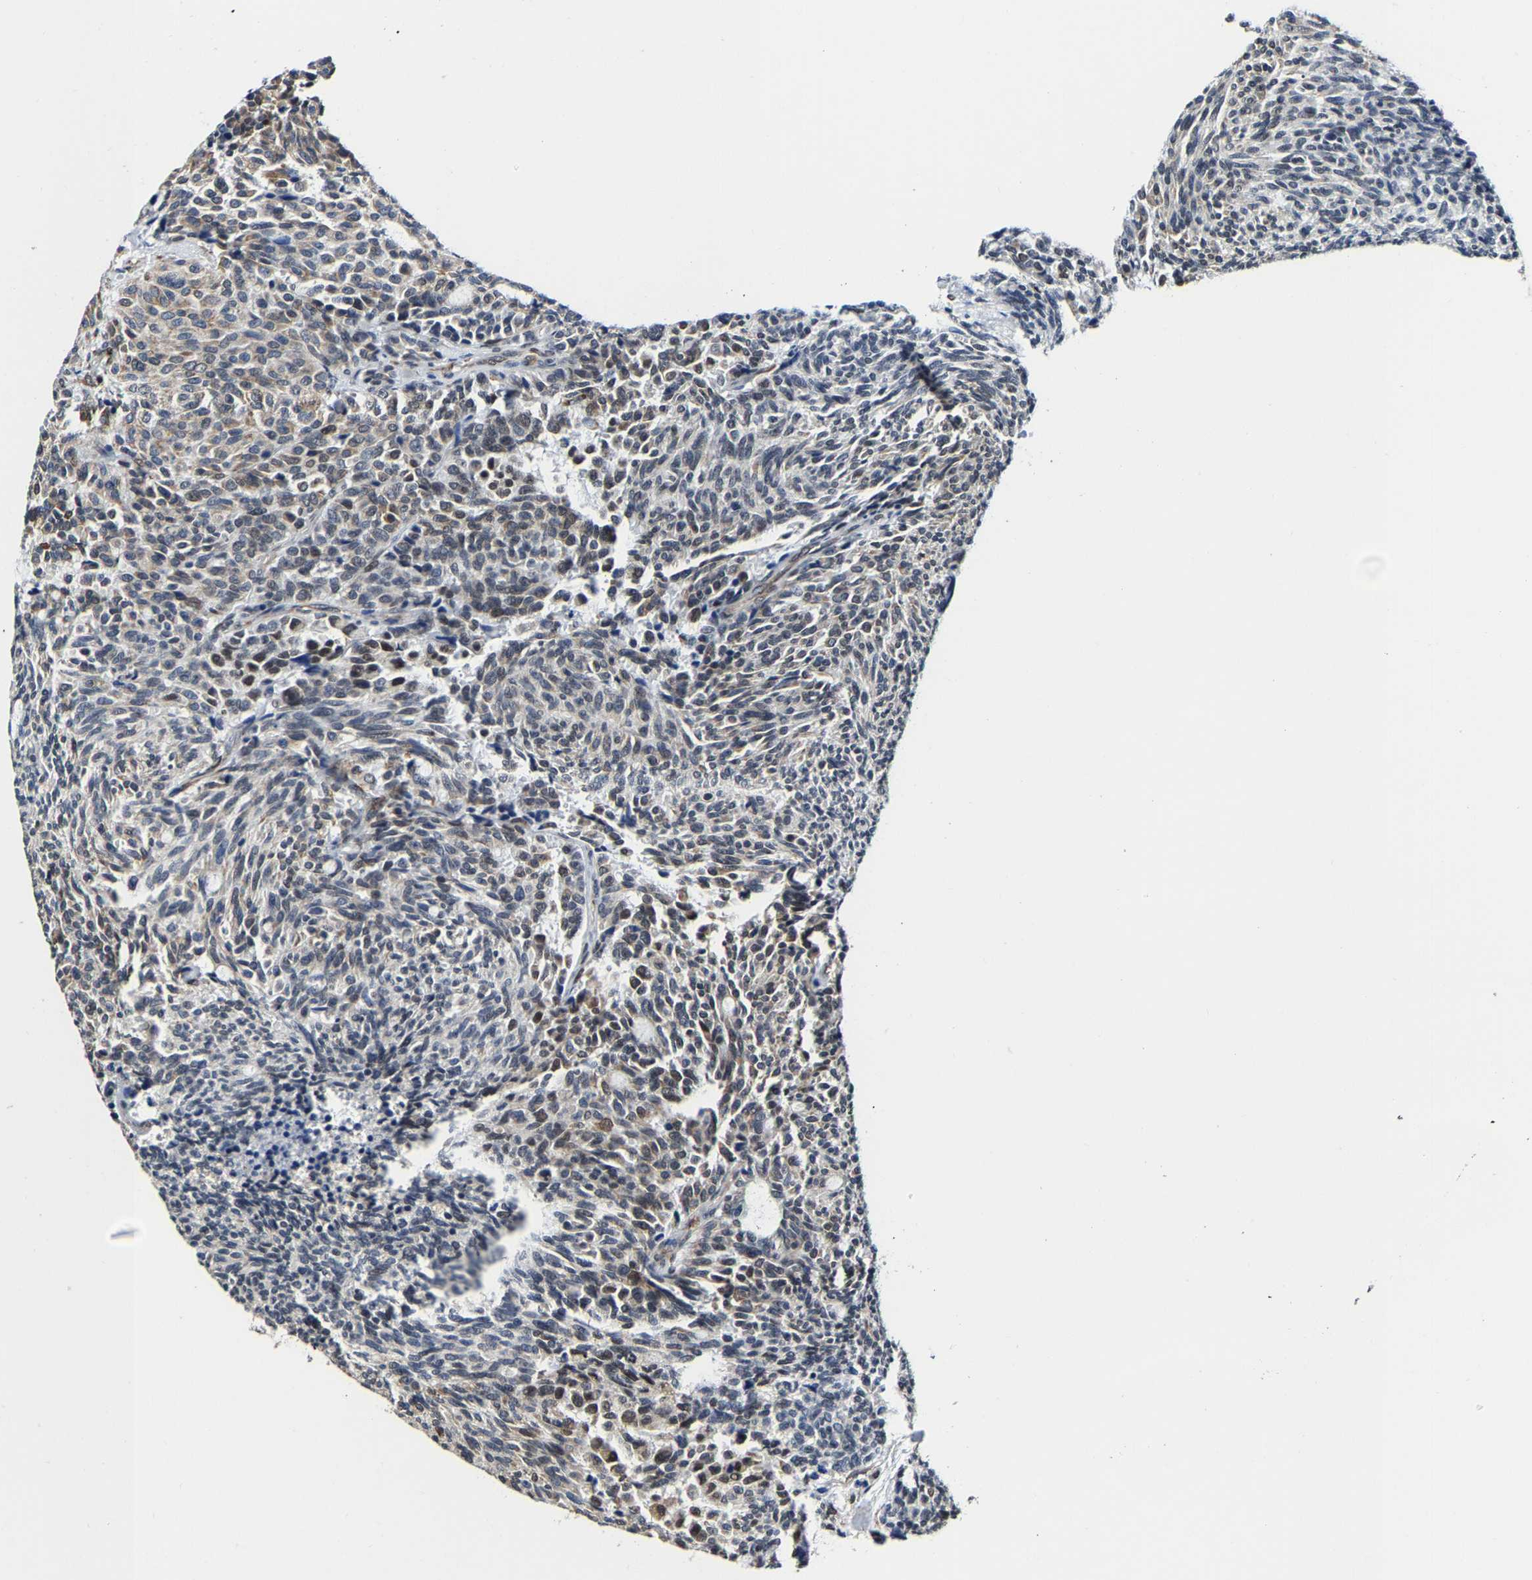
{"staining": {"intensity": "weak", "quantity": "<25%", "location": "cytoplasmic/membranous,nuclear"}, "tissue": "carcinoid", "cell_type": "Tumor cells", "image_type": "cancer", "snomed": [{"axis": "morphology", "description": "Carcinoid, malignant, NOS"}, {"axis": "topography", "description": "Pancreas"}], "caption": "This is an immunohistochemistry (IHC) photomicrograph of carcinoid. There is no staining in tumor cells.", "gene": "METTL1", "patient": {"sex": "female", "age": 54}}